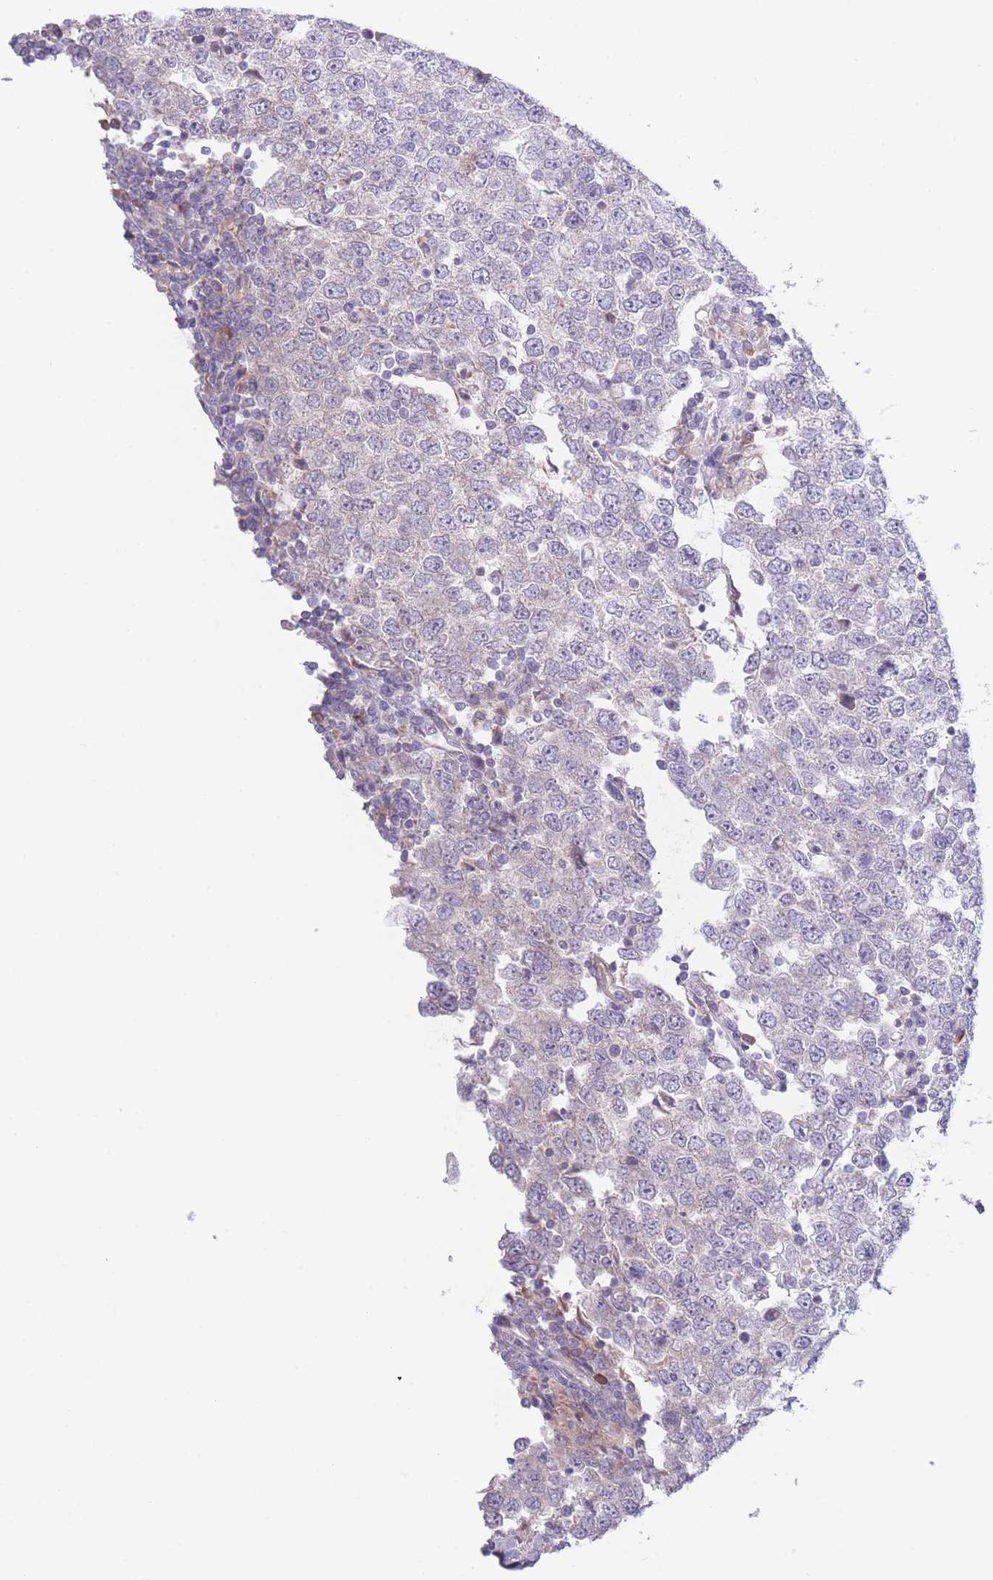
{"staining": {"intensity": "negative", "quantity": "none", "location": "none"}, "tissue": "testis cancer", "cell_type": "Tumor cells", "image_type": "cancer", "snomed": [{"axis": "morphology", "description": "Seminoma, NOS"}, {"axis": "morphology", "description": "Carcinoma, Embryonal, NOS"}, {"axis": "topography", "description": "Testis"}], "caption": "Immunohistochemistry (IHC) image of human testis cancer (embryonal carcinoma) stained for a protein (brown), which shows no positivity in tumor cells.", "gene": "FAM227B", "patient": {"sex": "male", "age": 28}}